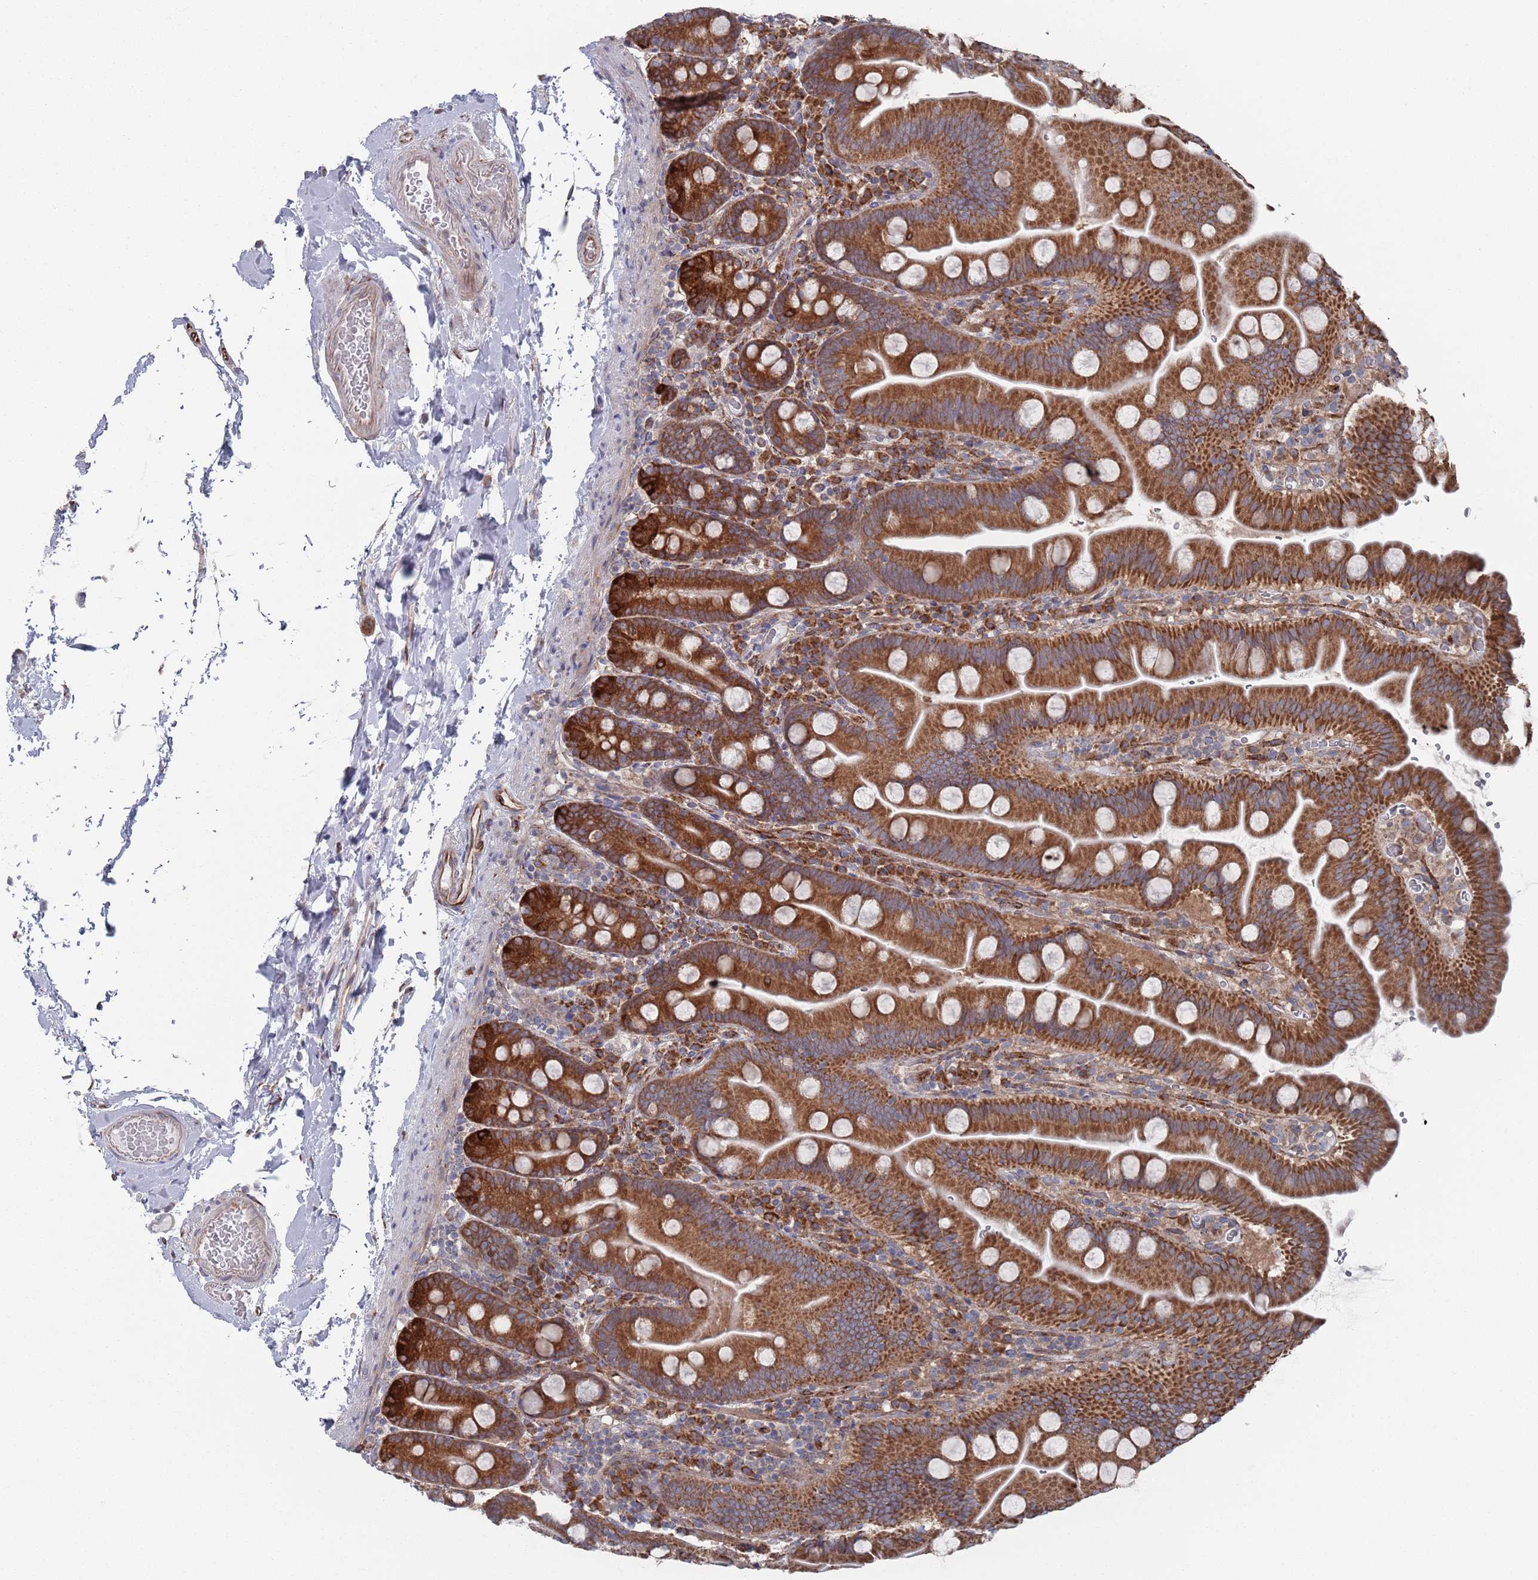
{"staining": {"intensity": "strong", "quantity": ">75%", "location": "cytoplasmic/membranous"}, "tissue": "small intestine", "cell_type": "Glandular cells", "image_type": "normal", "snomed": [{"axis": "morphology", "description": "Normal tissue, NOS"}, {"axis": "topography", "description": "Small intestine"}], "caption": "Protein expression analysis of normal small intestine shows strong cytoplasmic/membranous staining in about >75% of glandular cells.", "gene": "CCDC106", "patient": {"sex": "female", "age": 68}}